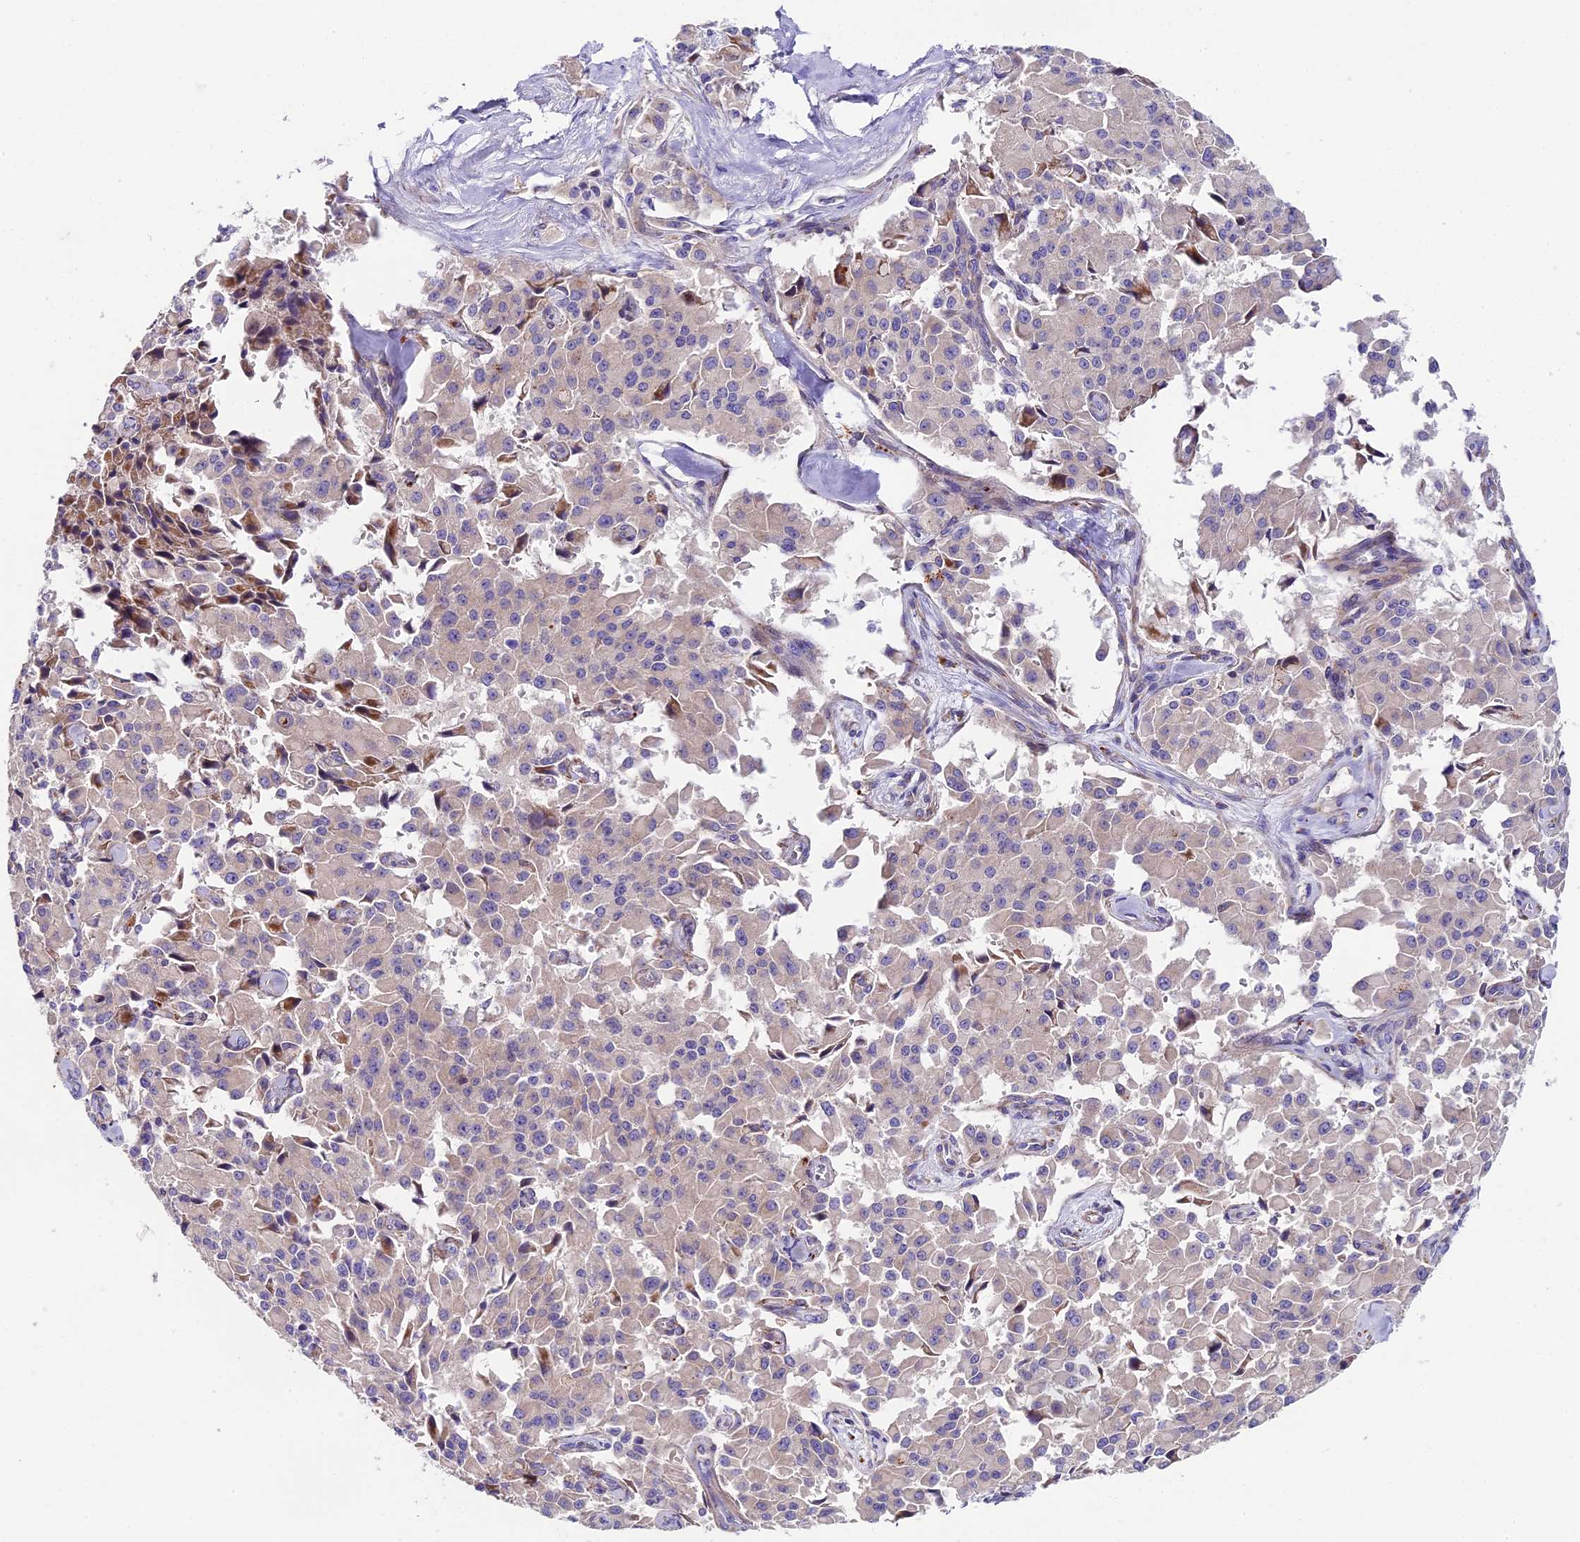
{"staining": {"intensity": "negative", "quantity": "none", "location": "none"}, "tissue": "pancreatic cancer", "cell_type": "Tumor cells", "image_type": "cancer", "snomed": [{"axis": "morphology", "description": "Adenocarcinoma, NOS"}, {"axis": "topography", "description": "Pancreas"}], "caption": "An image of human pancreatic cancer (adenocarcinoma) is negative for staining in tumor cells.", "gene": "PIGU", "patient": {"sex": "male", "age": 65}}